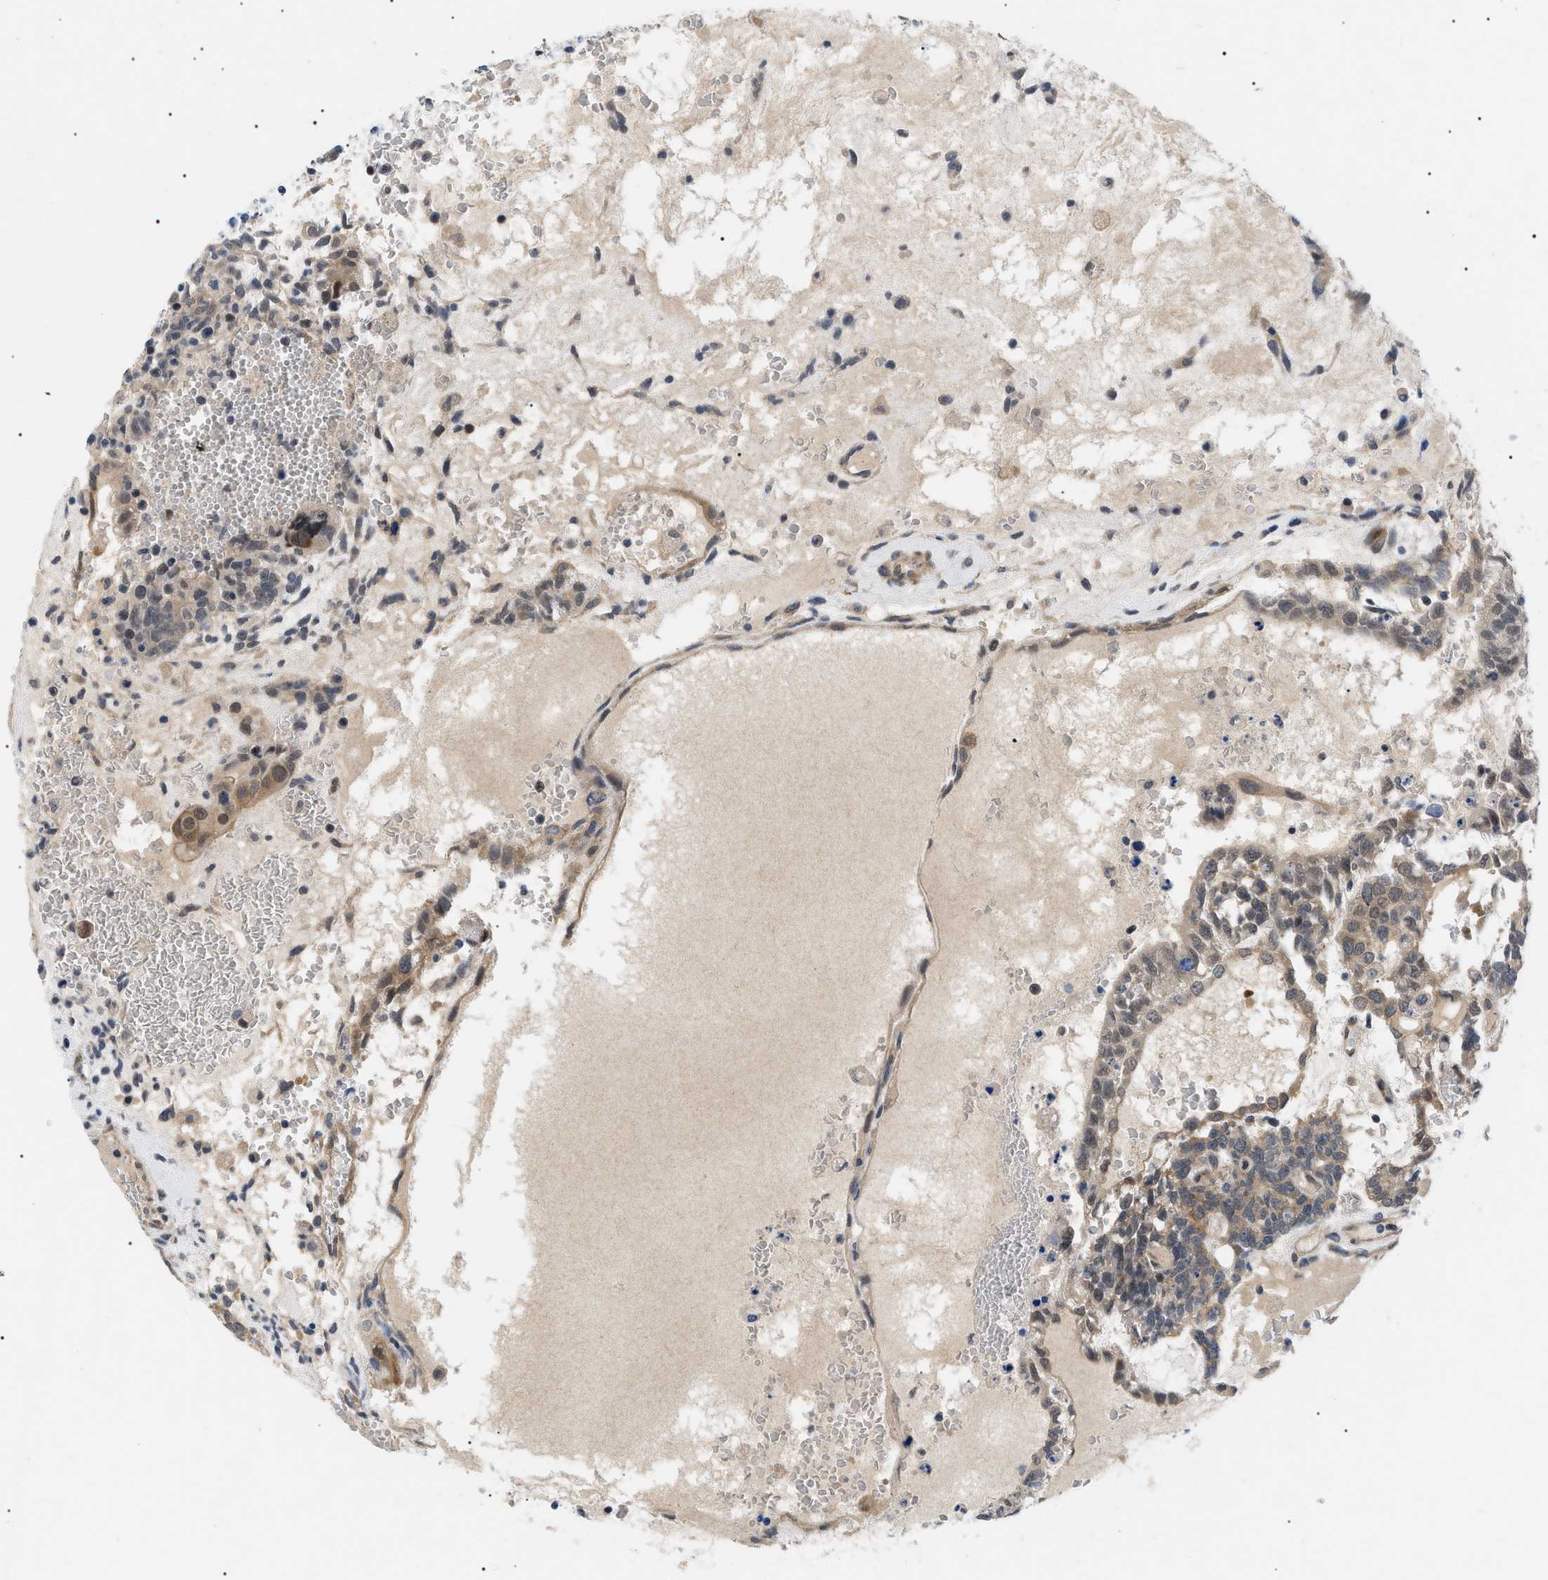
{"staining": {"intensity": "moderate", "quantity": ">75%", "location": "cytoplasmic/membranous,nuclear"}, "tissue": "testis cancer", "cell_type": "Tumor cells", "image_type": "cancer", "snomed": [{"axis": "morphology", "description": "Seminoma, NOS"}, {"axis": "morphology", "description": "Carcinoma, Embryonal, NOS"}, {"axis": "topography", "description": "Testis"}], "caption": "Testis cancer stained for a protein (brown) exhibits moderate cytoplasmic/membranous and nuclear positive positivity in about >75% of tumor cells.", "gene": "GARRE1", "patient": {"sex": "male", "age": 52}}